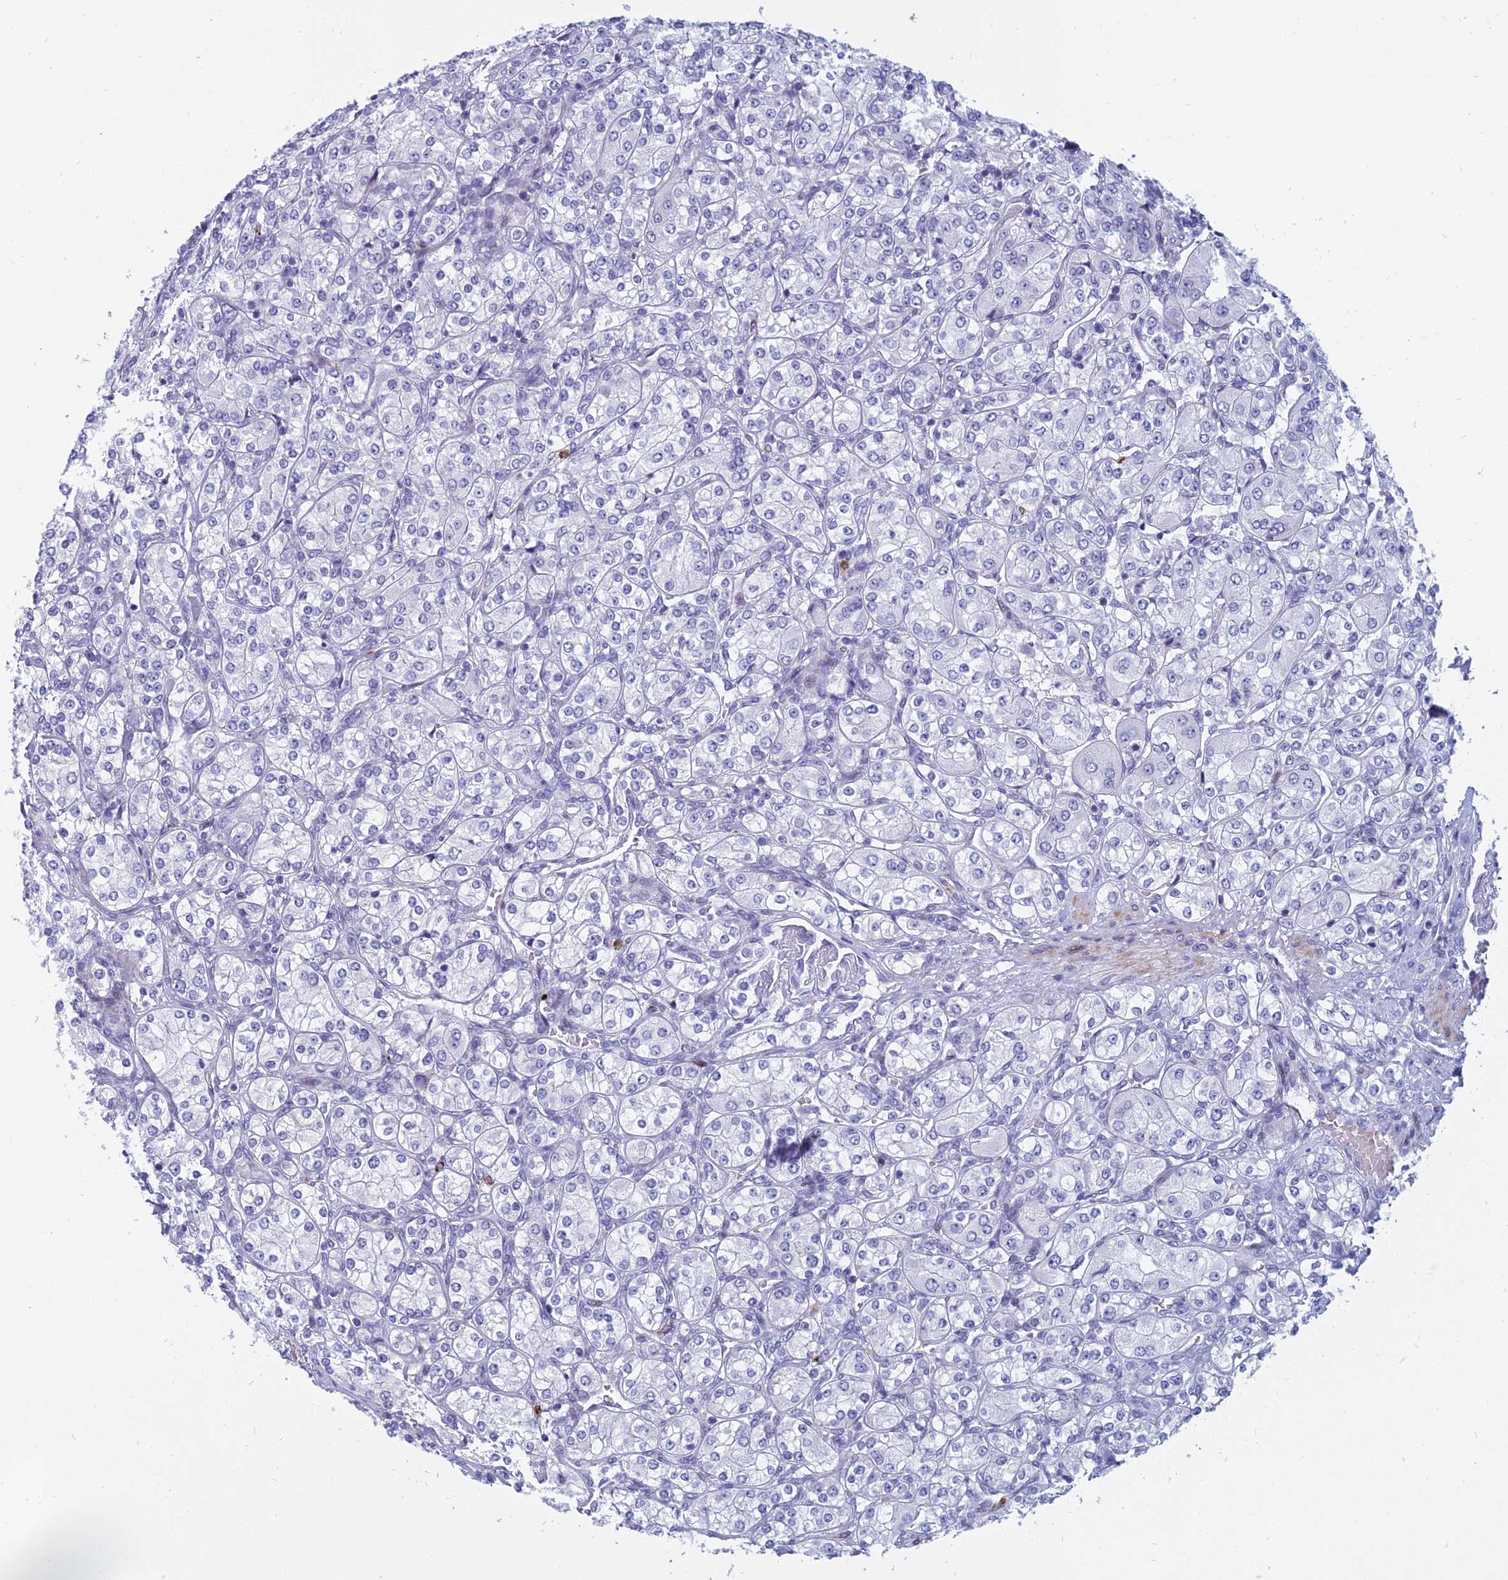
{"staining": {"intensity": "negative", "quantity": "none", "location": "none"}, "tissue": "renal cancer", "cell_type": "Tumor cells", "image_type": "cancer", "snomed": [{"axis": "morphology", "description": "Adenocarcinoma, NOS"}, {"axis": "topography", "description": "Kidney"}], "caption": "A high-resolution micrograph shows immunohistochemistry staining of renal cancer (adenocarcinoma), which reveals no significant expression in tumor cells. (Immunohistochemistry, brightfield microscopy, high magnification).", "gene": "MYBPC2", "patient": {"sex": "male", "age": 77}}